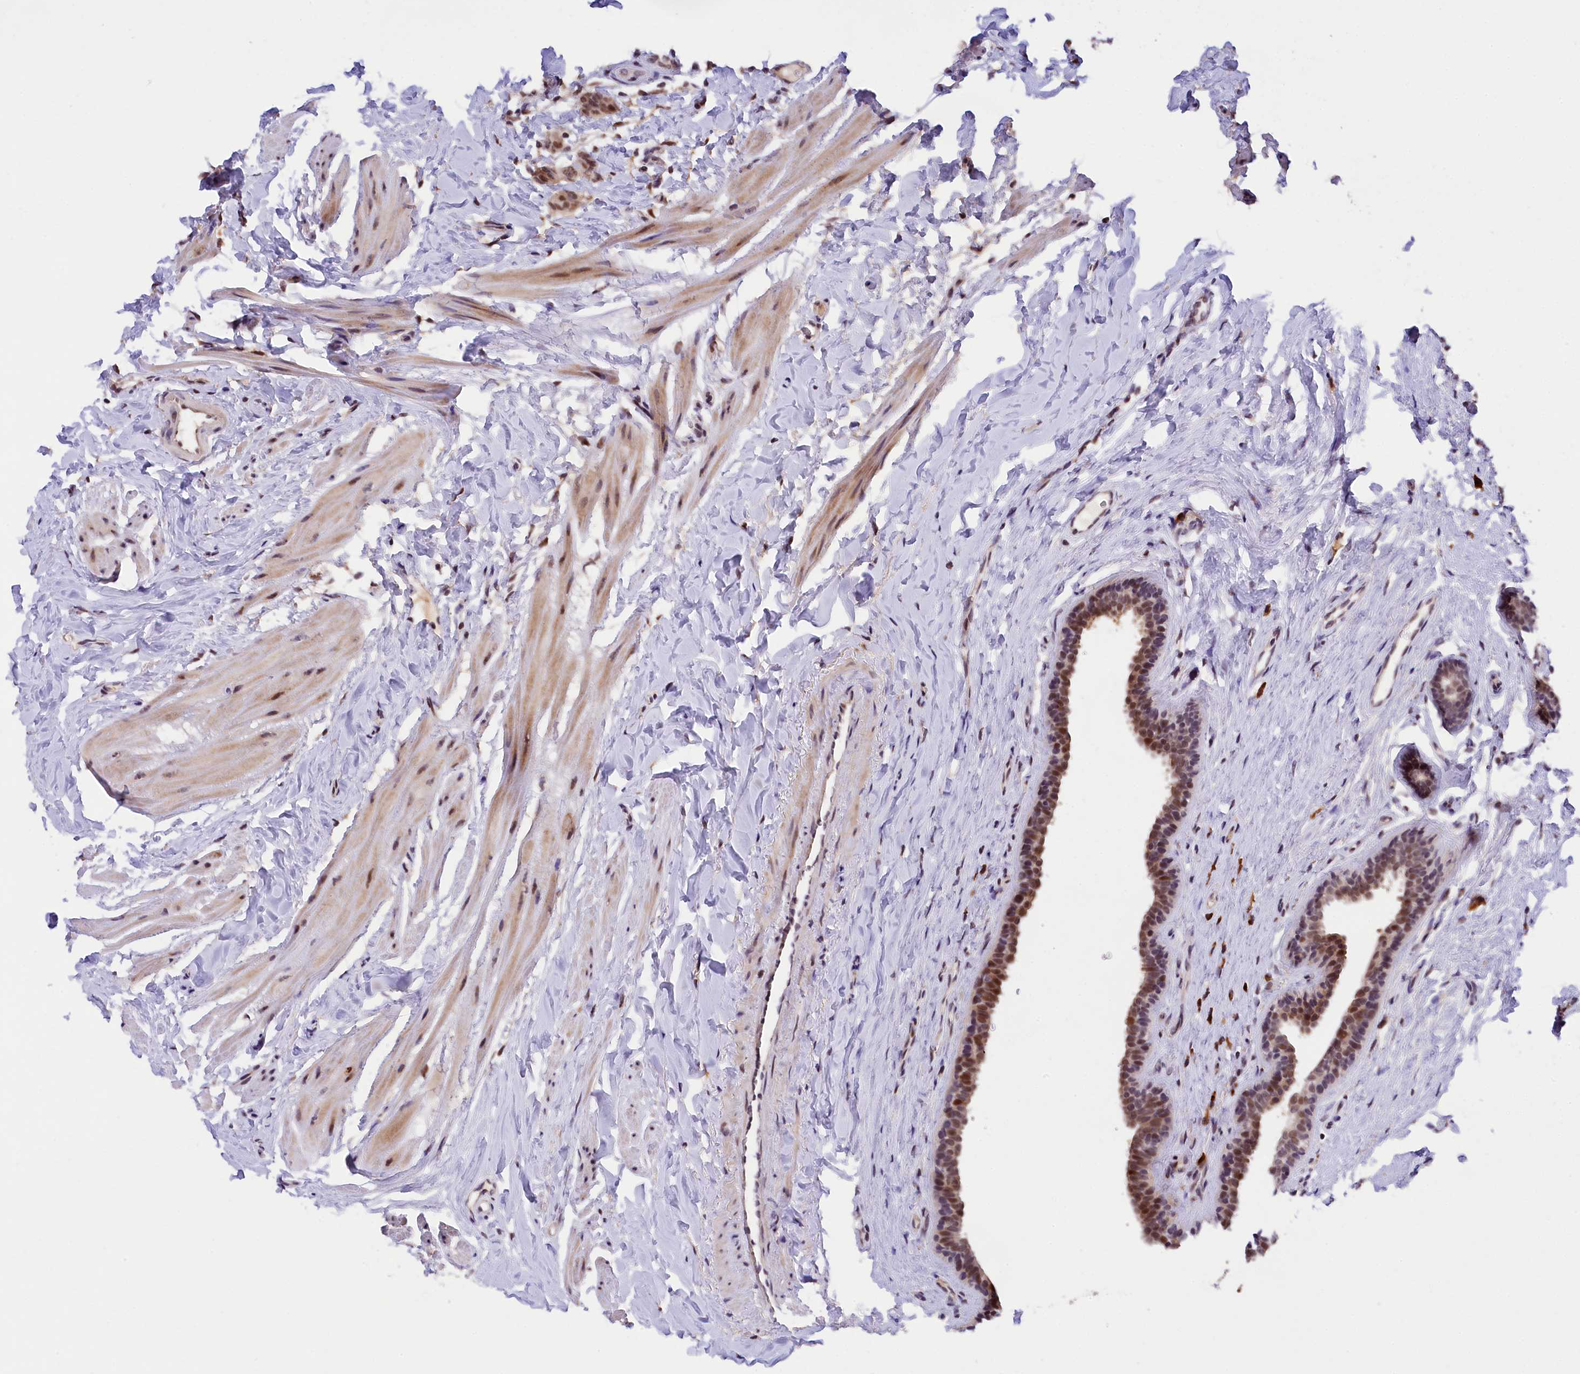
{"staining": {"intensity": "moderate", "quantity": ">75%", "location": "nuclear"}, "tissue": "breast cancer", "cell_type": "Tumor cells", "image_type": "cancer", "snomed": [{"axis": "morphology", "description": "Duct carcinoma"}, {"axis": "topography", "description": "Breast"}], "caption": "Immunohistochemical staining of human breast intraductal carcinoma reveals medium levels of moderate nuclear staining in about >75% of tumor cells. The staining was performed using DAB (3,3'-diaminobenzidine) to visualize the protein expression in brown, while the nuclei were stained in blue with hematoxylin (Magnification: 20x).", "gene": "FBXO45", "patient": {"sex": "female", "age": 40}}